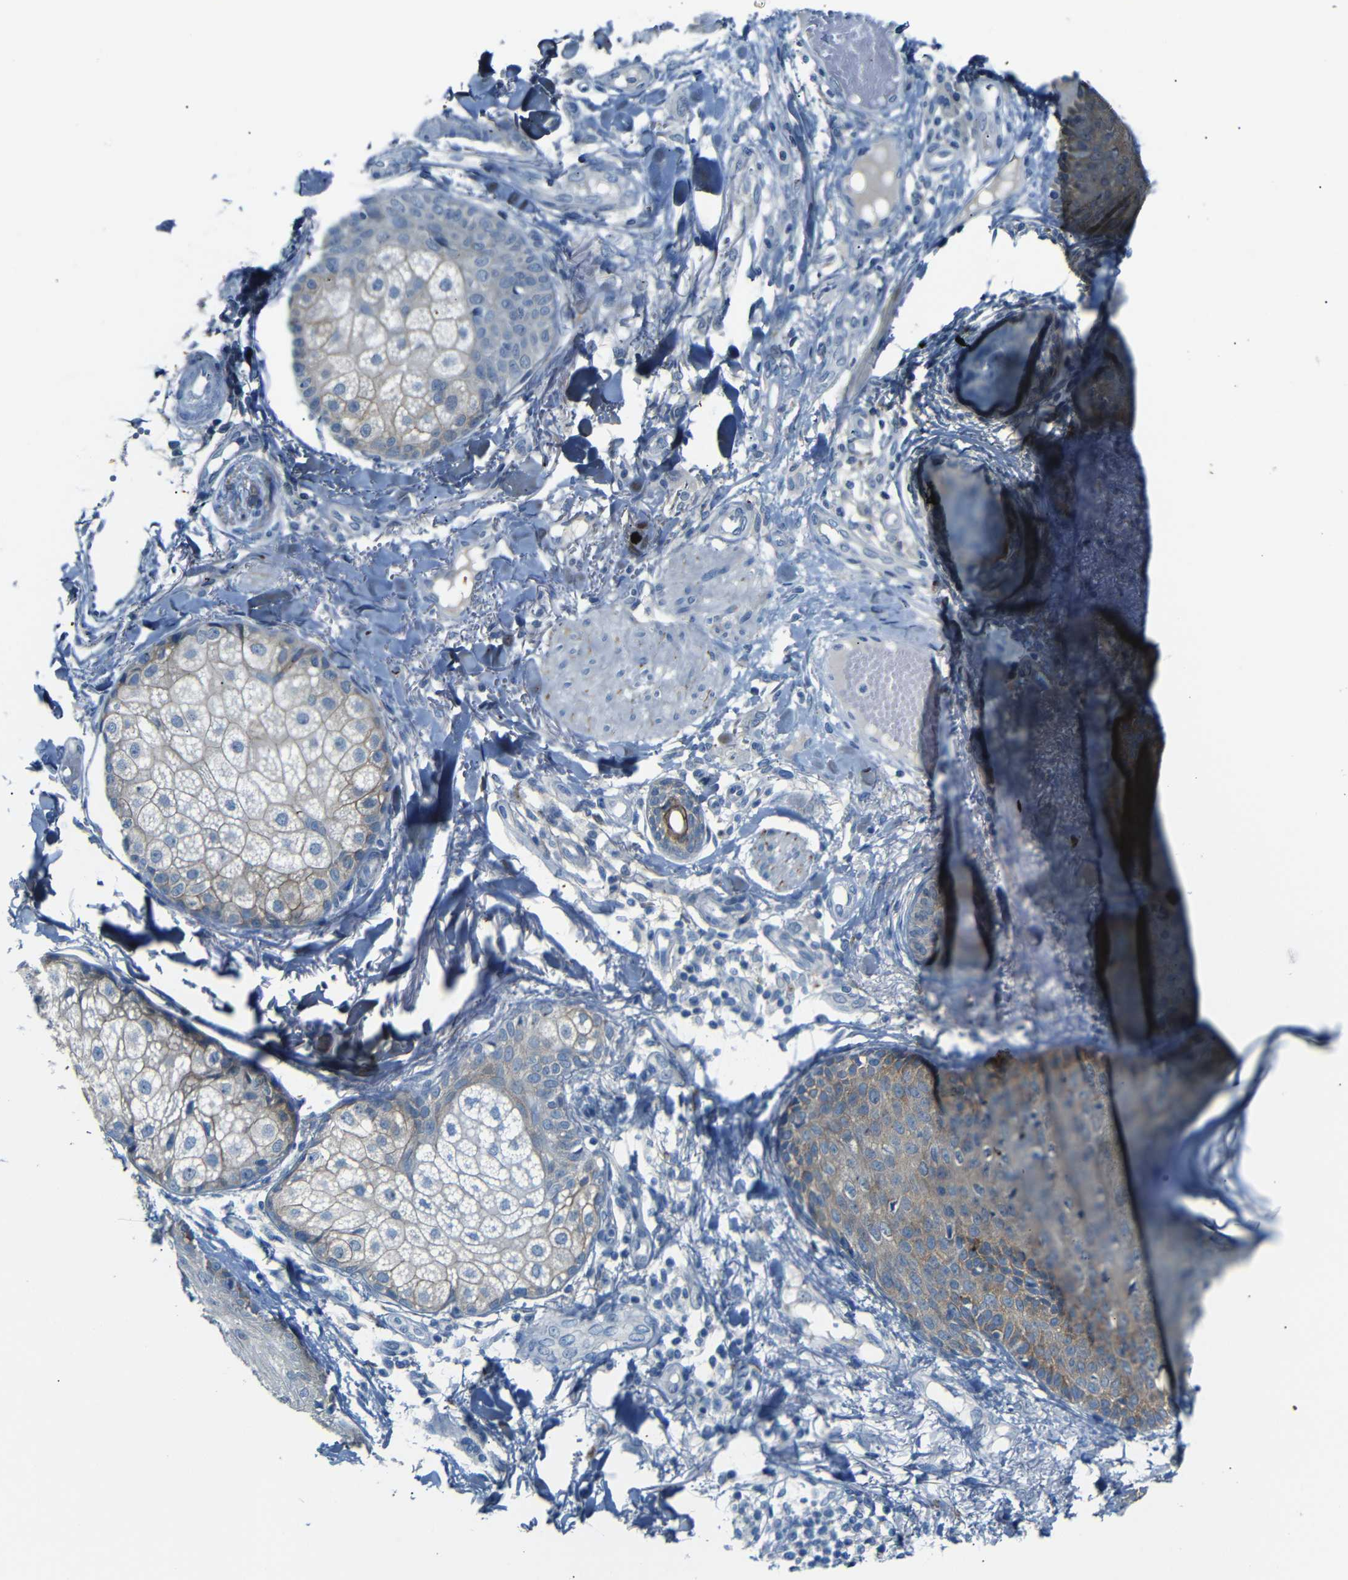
{"staining": {"intensity": "negative", "quantity": "none", "location": "none"}, "tissue": "skin cancer", "cell_type": "Tumor cells", "image_type": "cancer", "snomed": [{"axis": "morphology", "description": "Normal tissue, NOS"}, {"axis": "morphology", "description": "Basal cell carcinoma"}, {"axis": "topography", "description": "Skin"}], "caption": "This is a image of immunohistochemistry staining of skin cancer (basal cell carcinoma), which shows no staining in tumor cells.", "gene": "ANK3", "patient": {"sex": "male", "age": 52}}